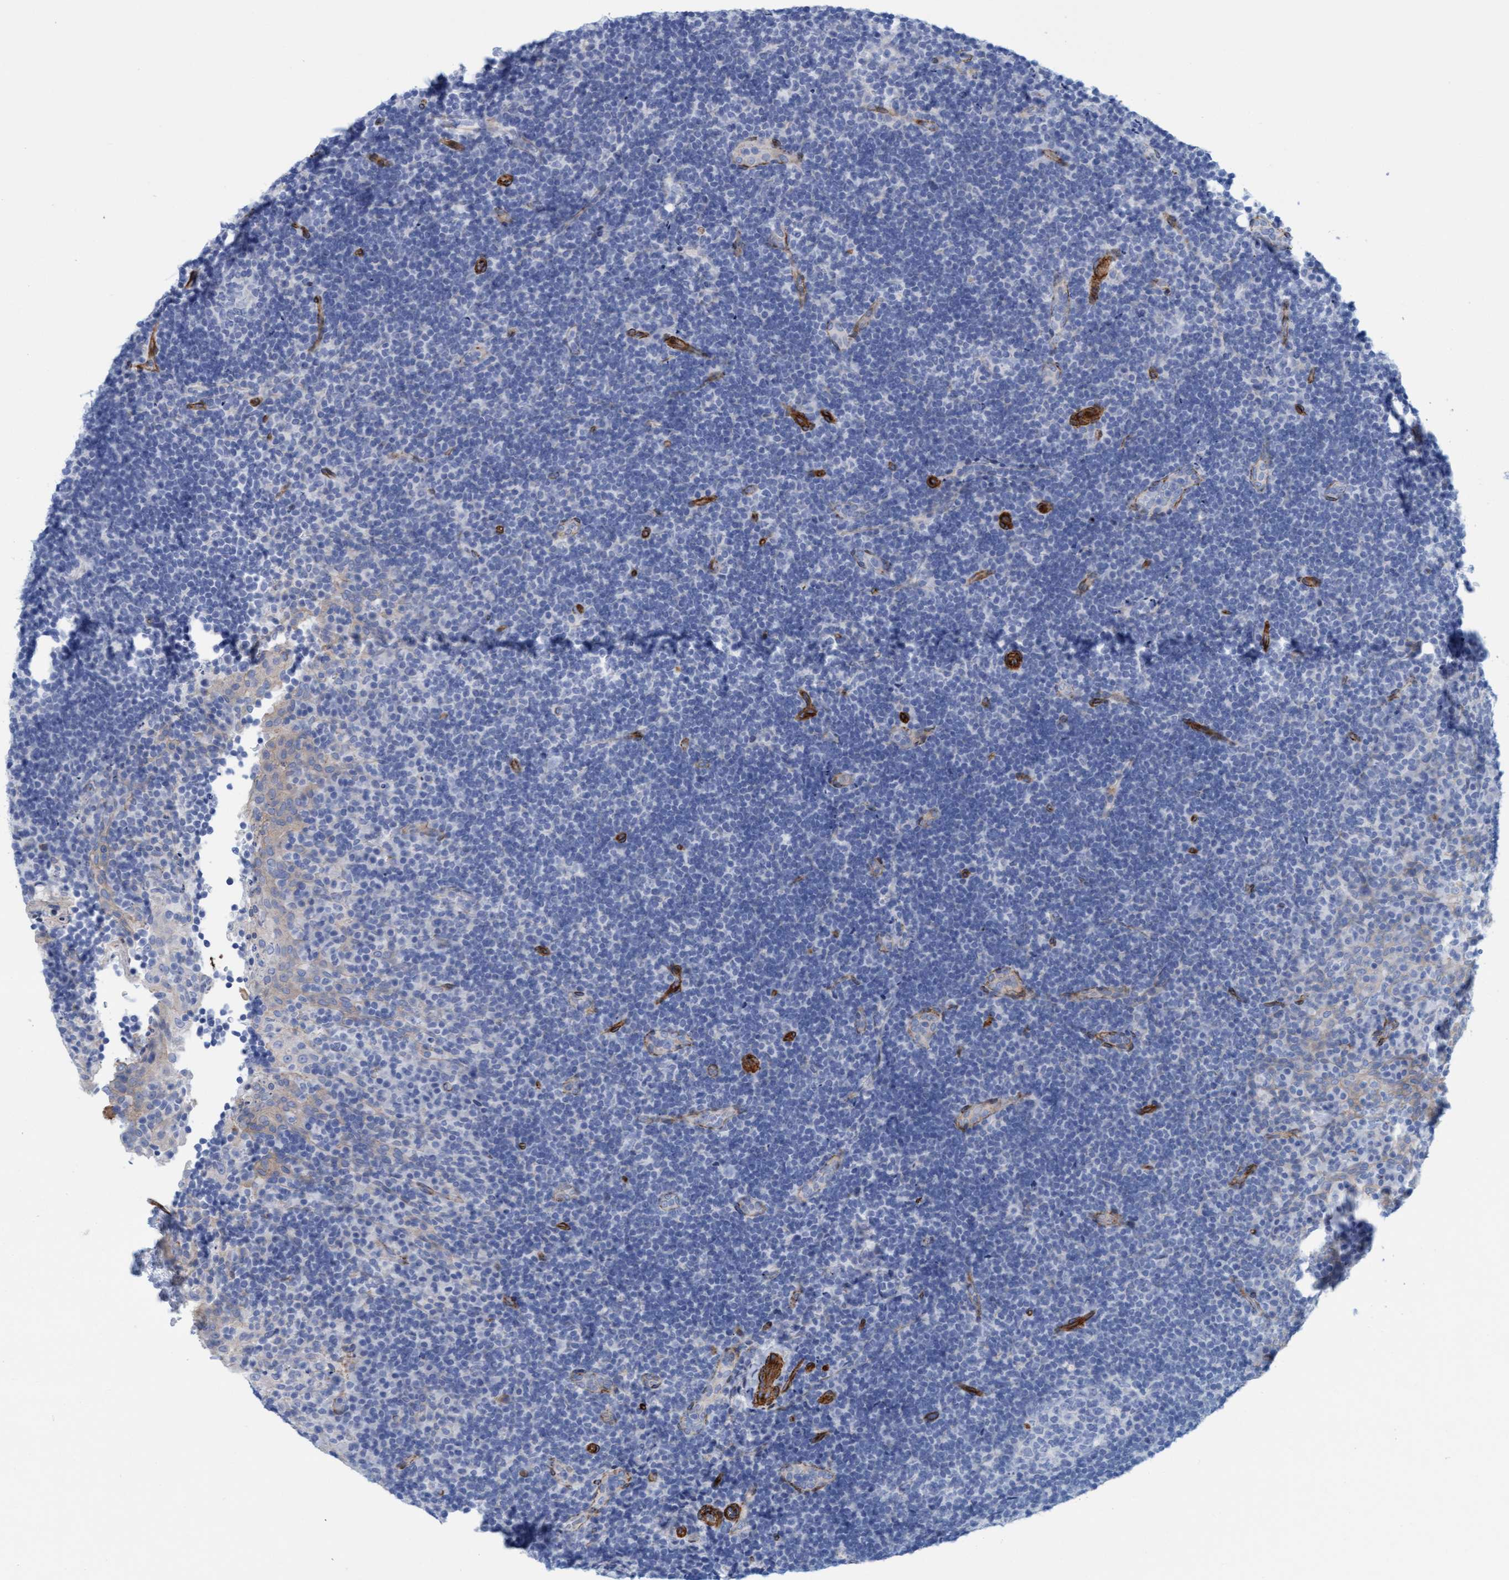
{"staining": {"intensity": "negative", "quantity": "none", "location": "none"}, "tissue": "lymphoma", "cell_type": "Tumor cells", "image_type": "cancer", "snomed": [{"axis": "morphology", "description": "Malignant lymphoma, non-Hodgkin's type, High grade"}, {"axis": "topography", "description": "Tonsil"}], "caption": "Human malignant lymphoma, non-Hodgkin's type (high-grade) stained for a protein using immunohistochemistry (IHC) shows no positivity in tumor cells.", "gene": "MTFR1", "patient": {"sex": "female", "age": 36}}